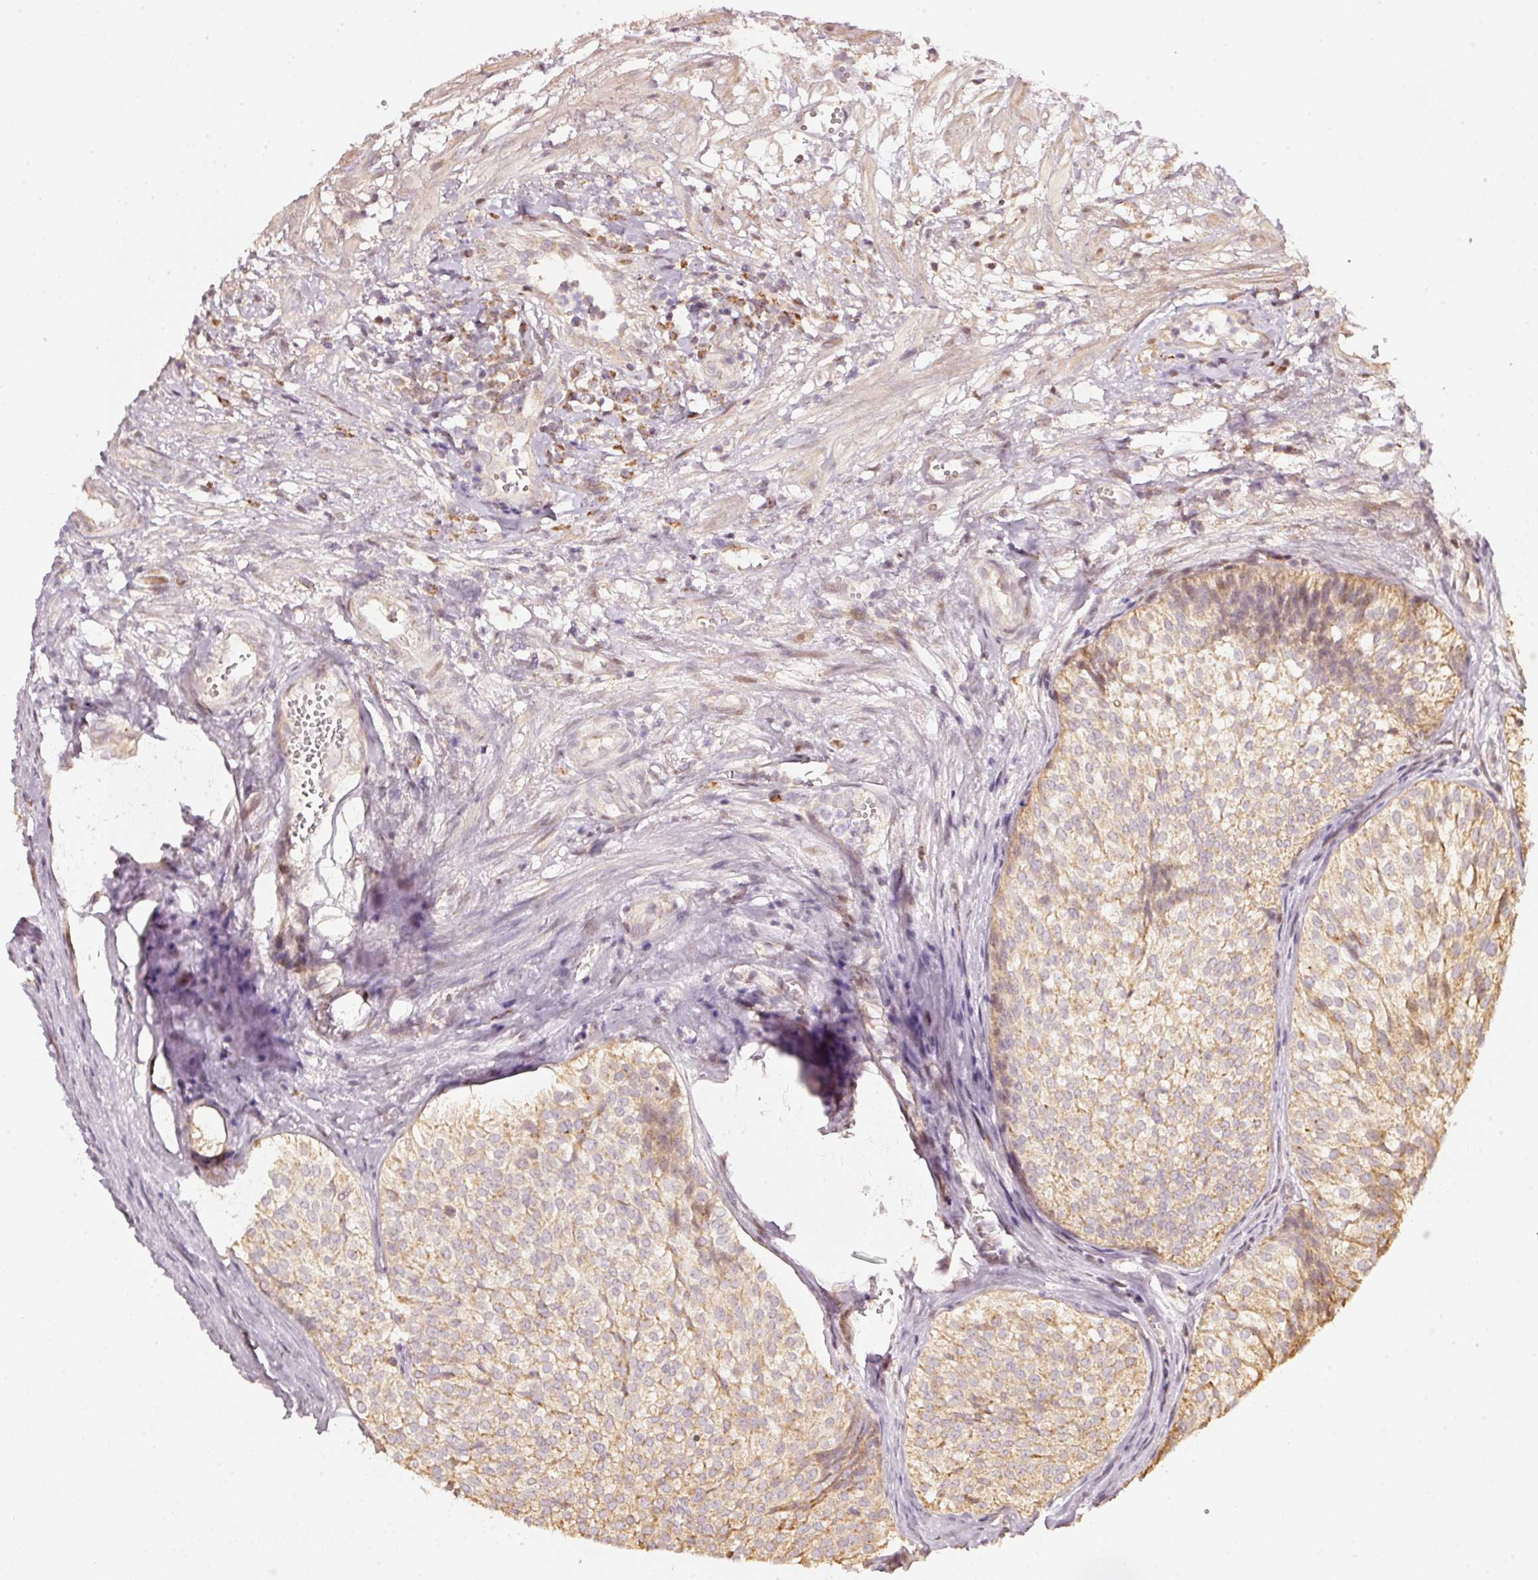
{"staining": {"intensity": "moderate", "quantity": ">75%", "location": "cytoplasmic/membranous"}, "tissue": "urothelial cancer", "cell_type": "Tumor cells", "image_type": "cancer", "snomed": [{"axis": "morphology", "description": "Urothelial carcinoma, Low grade"}, {"axis": "topography", "description": "Urinary bladder"}], "caption": "A brown stain shows moderate cytoplasmic/membranous staining of a protein in human urothelial cancer tumor cells.", "gene": "RAB35", "patient": {"sex": "male", "age": 91}}